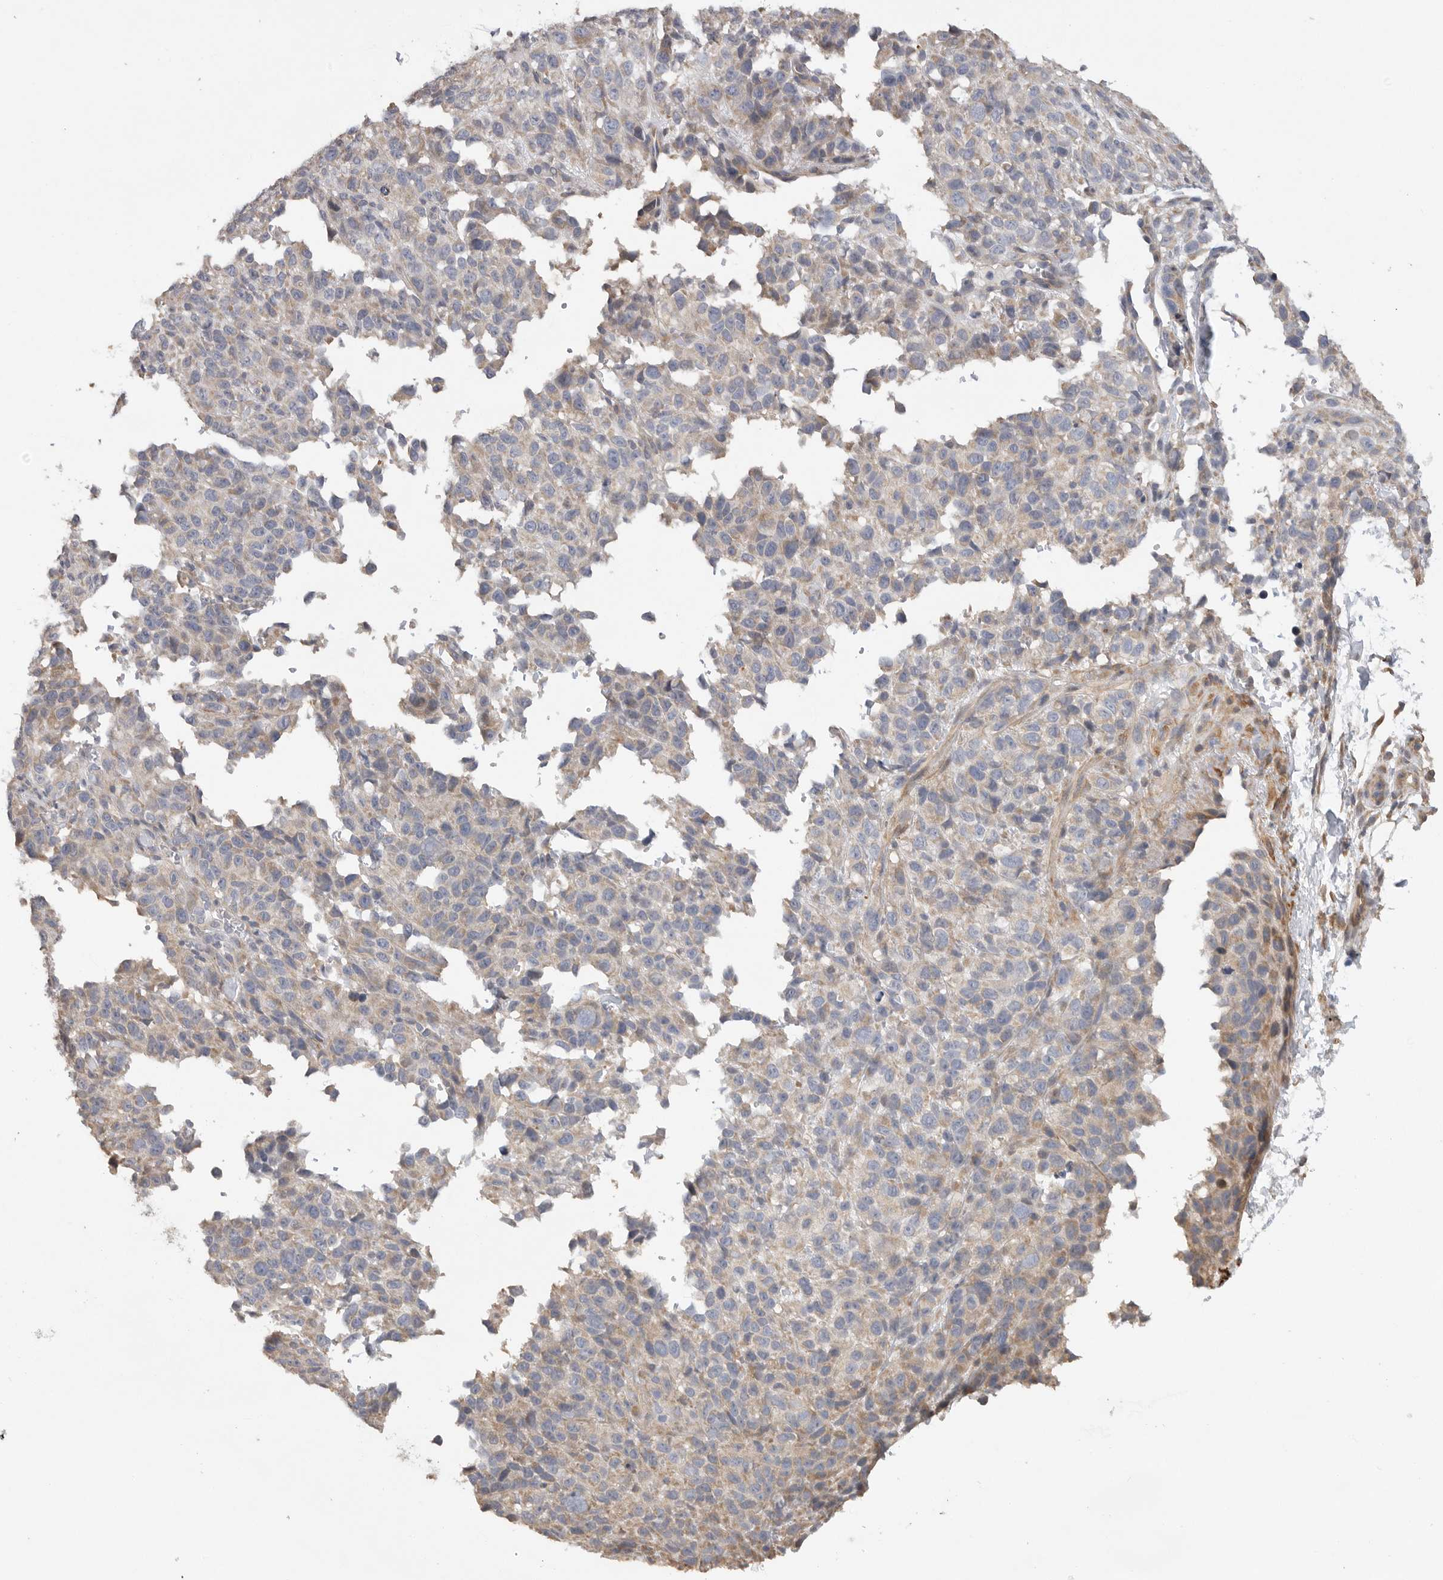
{"staining": {"intensity": "weak", "quantity": "25%-75%", "location": "cytoplasmic/membranous"}, "tissue": "melanoma", "cell_type": "Tumor cells", "image_type": "cancer", "snomed": [{"axis": "morphology", "description": "Malignant melanoma, Metastatic site"}, {"axis": "topography", "description": "Skin"}], "caption": "Malignant melanoma (metastatic site) was stained to show a protein in brown. There is low levels of weak cytoplasmic/membranous expression in approximately 25%-75% of tumor cells.", "gene": "EDEM3", "patient": {"sex": "female", "age": 72}}